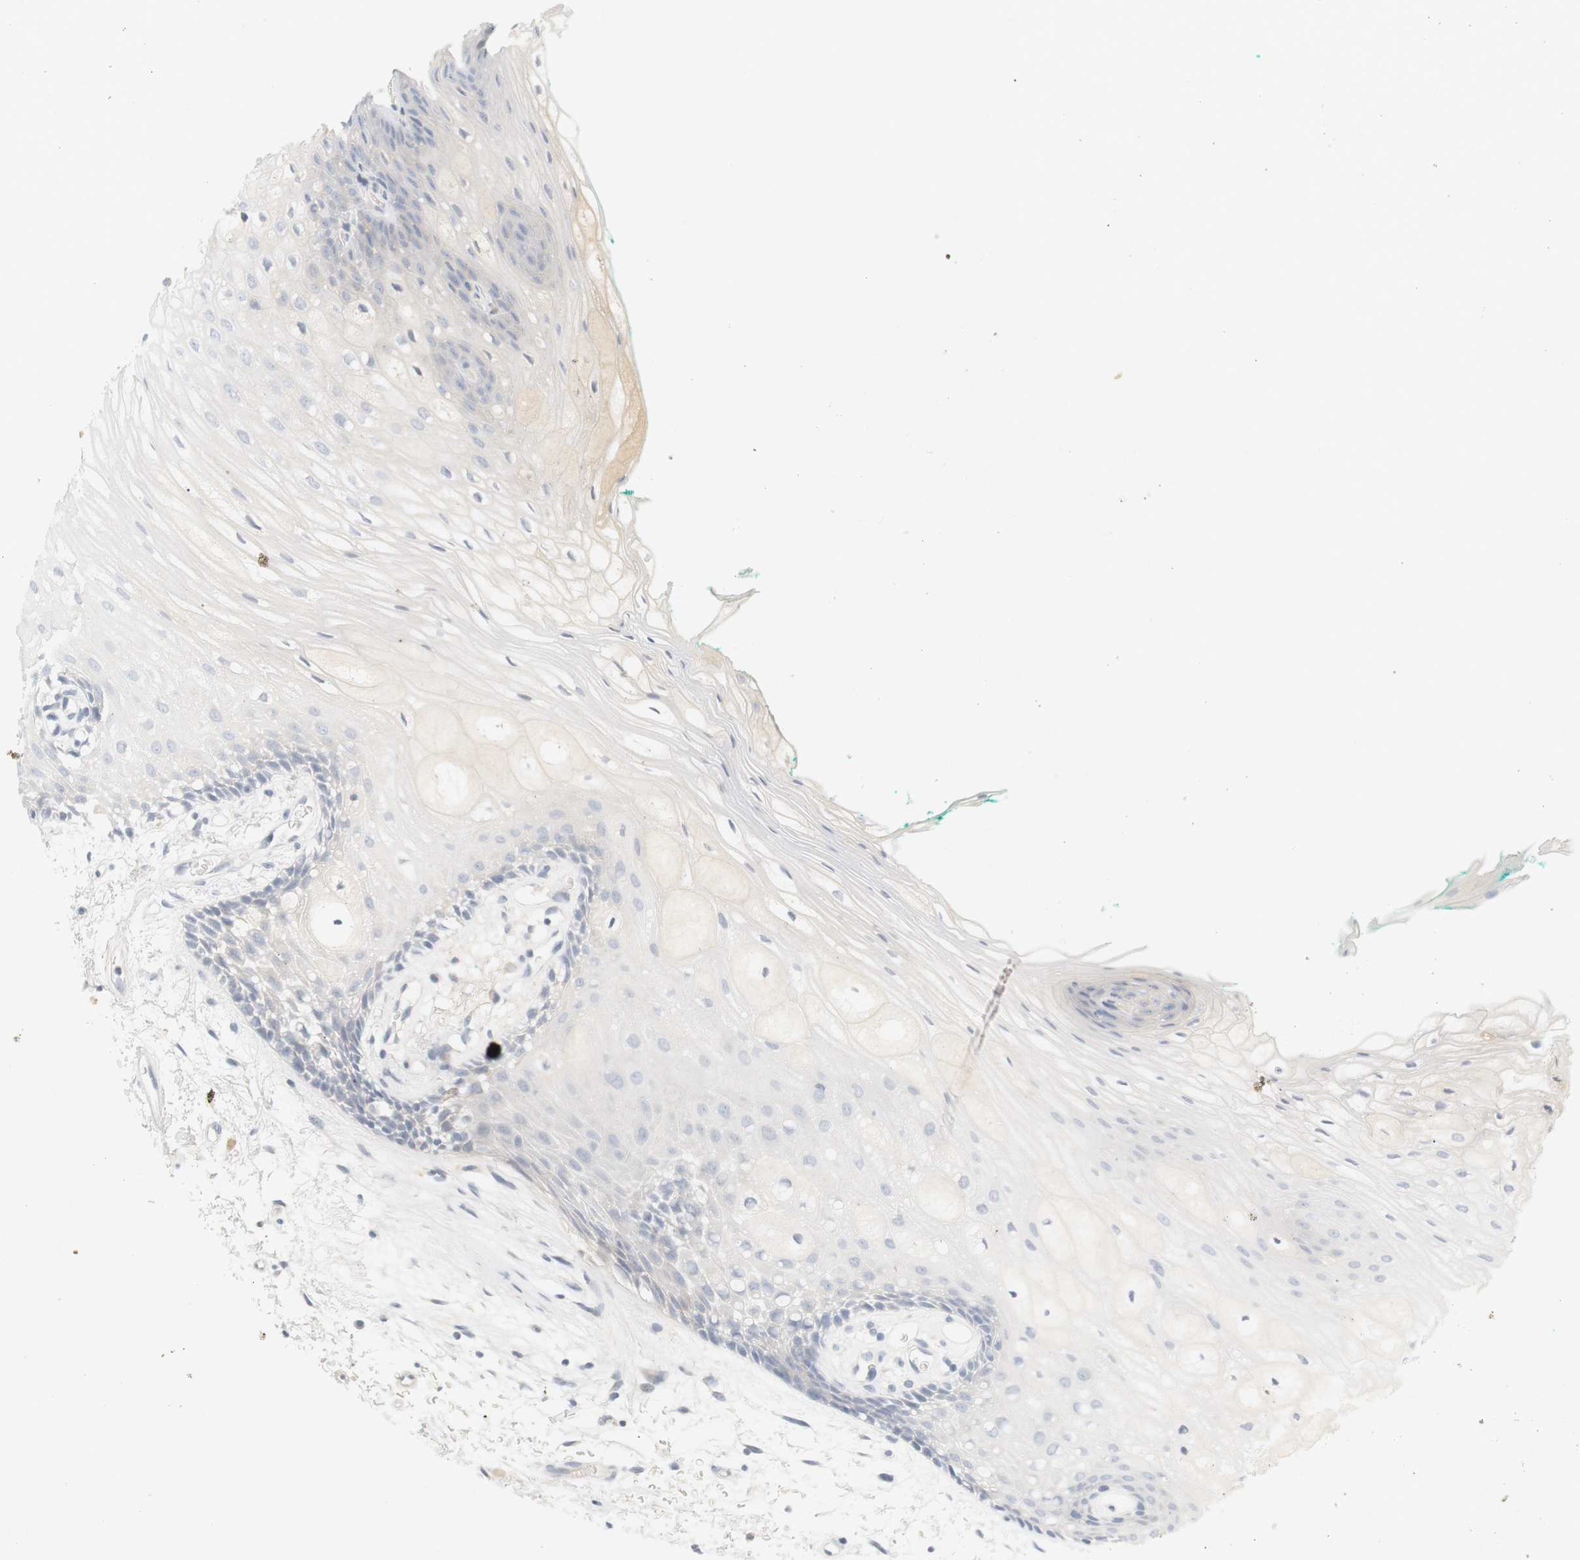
{"staining": {"intensity": "negative", "quantity": "none", "location": "none"}, "tissue": "oral mucosa", "cell_type": "Squamous epithelial cells", "image_type": "normal", "snomed": [{"axis": "morphology", "description": "Normal tissue, NOS"}, {"axis": "topography", "description": "Skeletal muscle"}, {"axis": "topography", "description": "Oral tissue"}, {"axis": "topography", "description": "Peripheral nerve tissue"}], "caption": "Protein analysis of unremarkable oral mucosa demonstrates no significant expression in squamous epithelial cells. The staining is performed using DAB (3,3'-diaminobenzidine) brown chromogen with nuclei counter-stained in using hematoxylin.", "gene": "RTN3", "patient": {"sex": "female", "age": 84}}